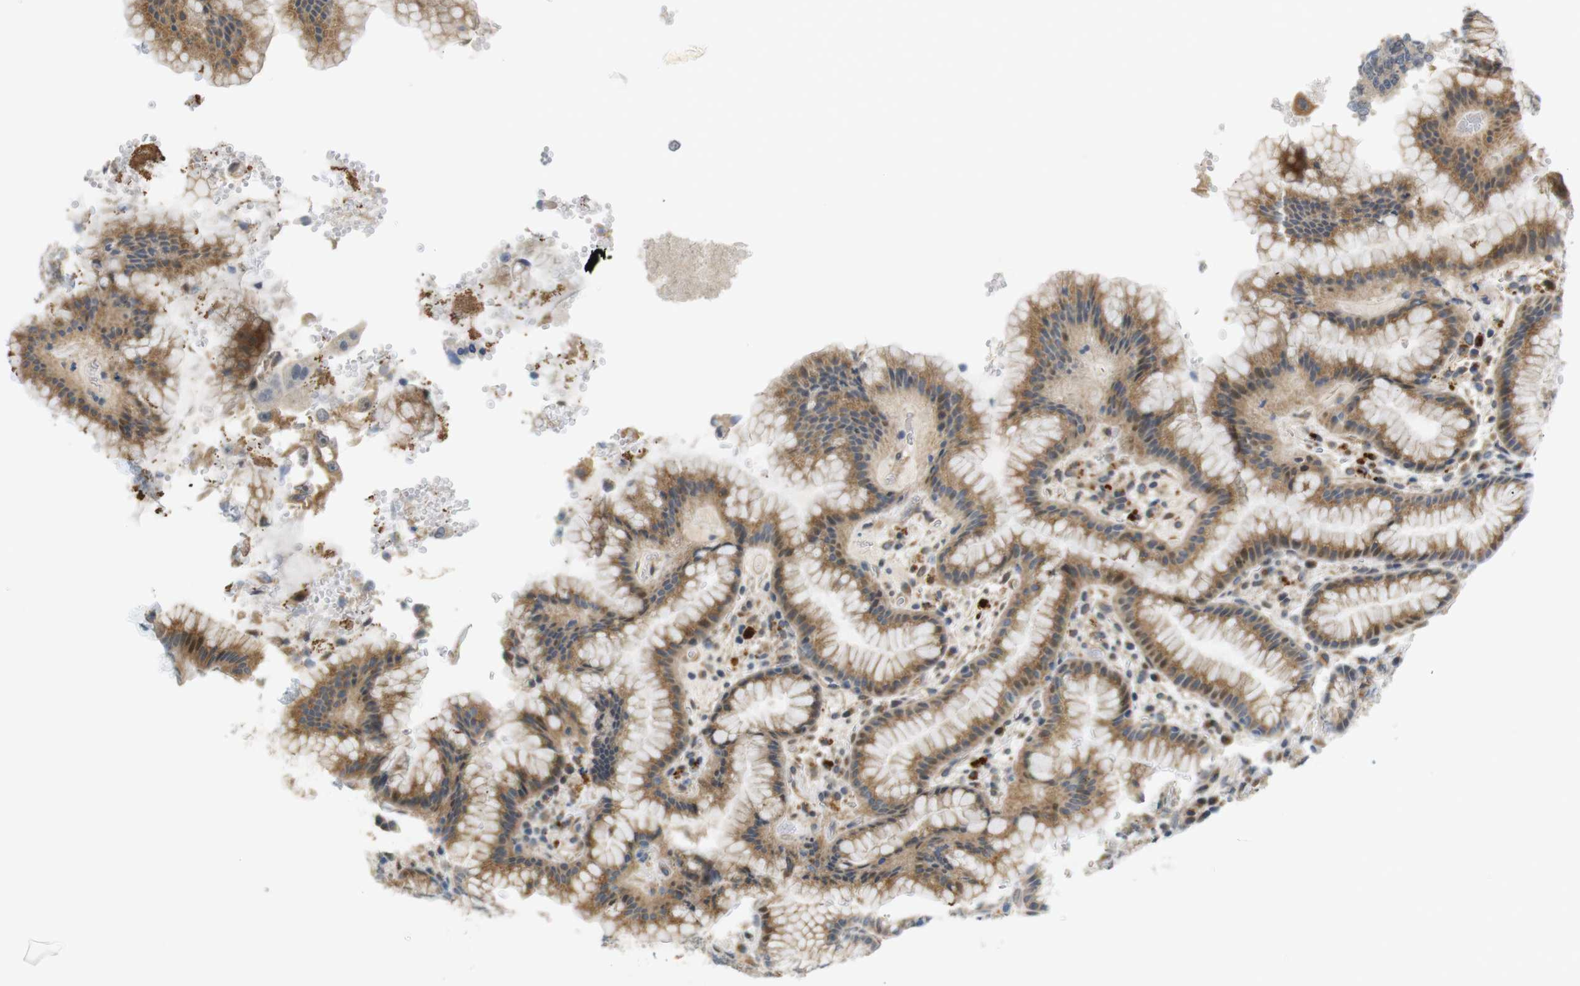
{"staining": {"intensity": "moderate", "quantity": "25%-75%", "location": "cytoplasmic/membranous"}, "tissue": "stomach", "cell_type": "Glandular cells", "image_type": "normal", "snomed": [{"axis": "morphology", "description": "Normal tissue, NOS"}, {"axis": "topography", "description": "Stomach, lower"}], "caption": "Protein staining by immunohistochemistry (IHC) exhibits moderate cytoplasmic/membranous expression in about 25%-75% of glandular cells in benign stomach.", "gene": "TSPAN9", "patient": {"sex": "male", "age": 52}}